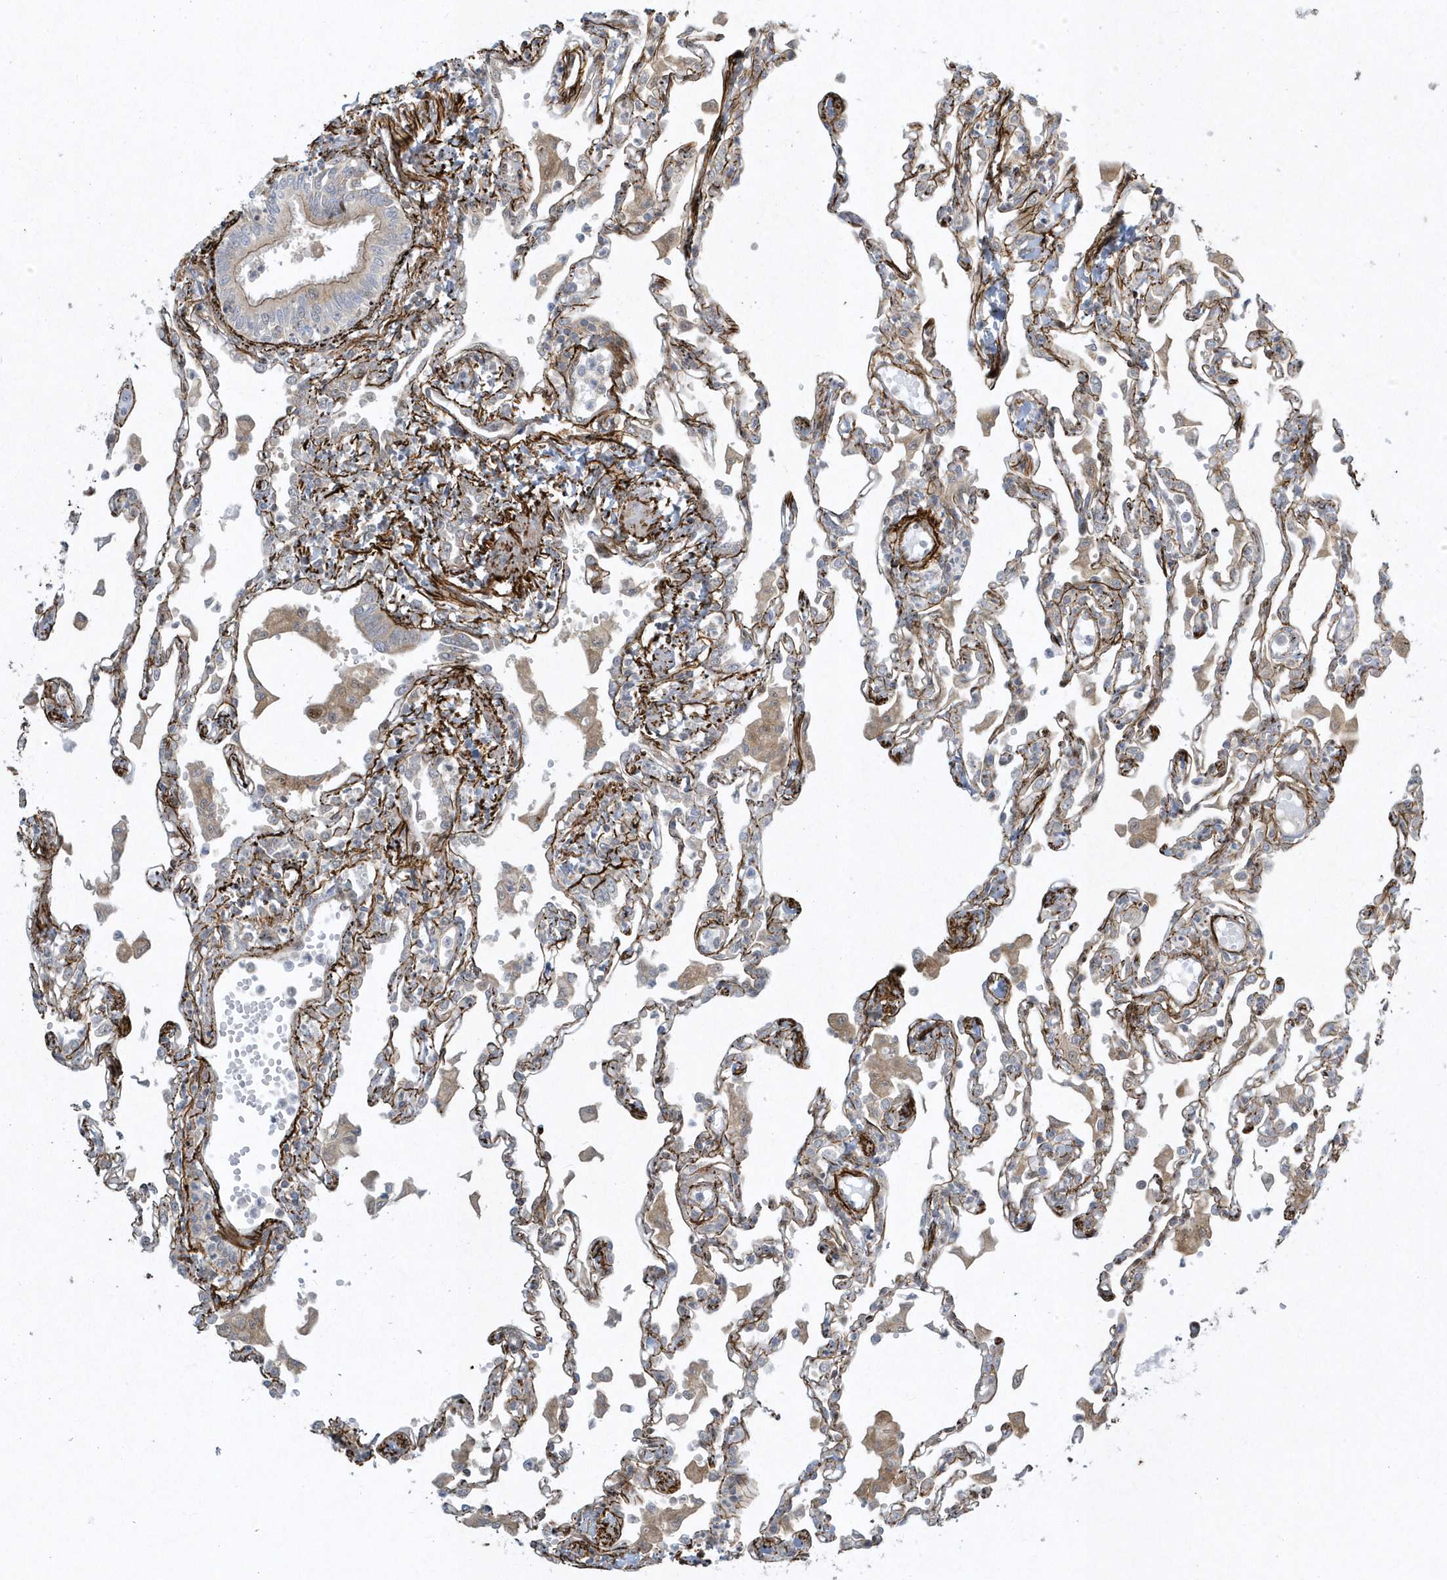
{"staining": {"intensity": "moderate", "quantity": "<25%", "location": "cytoplasmic/membranous"}, "tissue": "lung", "cell_type": "Alveolar cells", "image_type": "normal", "snomed": [{"axis": "morphology", "description": "Normal tissue, NOS"}, {"axis": "topography", "description": "Bronchus"}, {"axis": "topography", "description": "Lung"}], "caption": "Immunohistochemical staining of unremarkable human lung reveals low levels of moderate cytoplasmic/membranous positivity in about <25% of alveolar cells. (Stains: DAB (3,3'-diaminobenzidine) in brown, nuclei in blue, Microscopy: brightfield microscopy at high magnification).", "gene": "MASP2", "patient": {"sex": "female", "age": 49}}